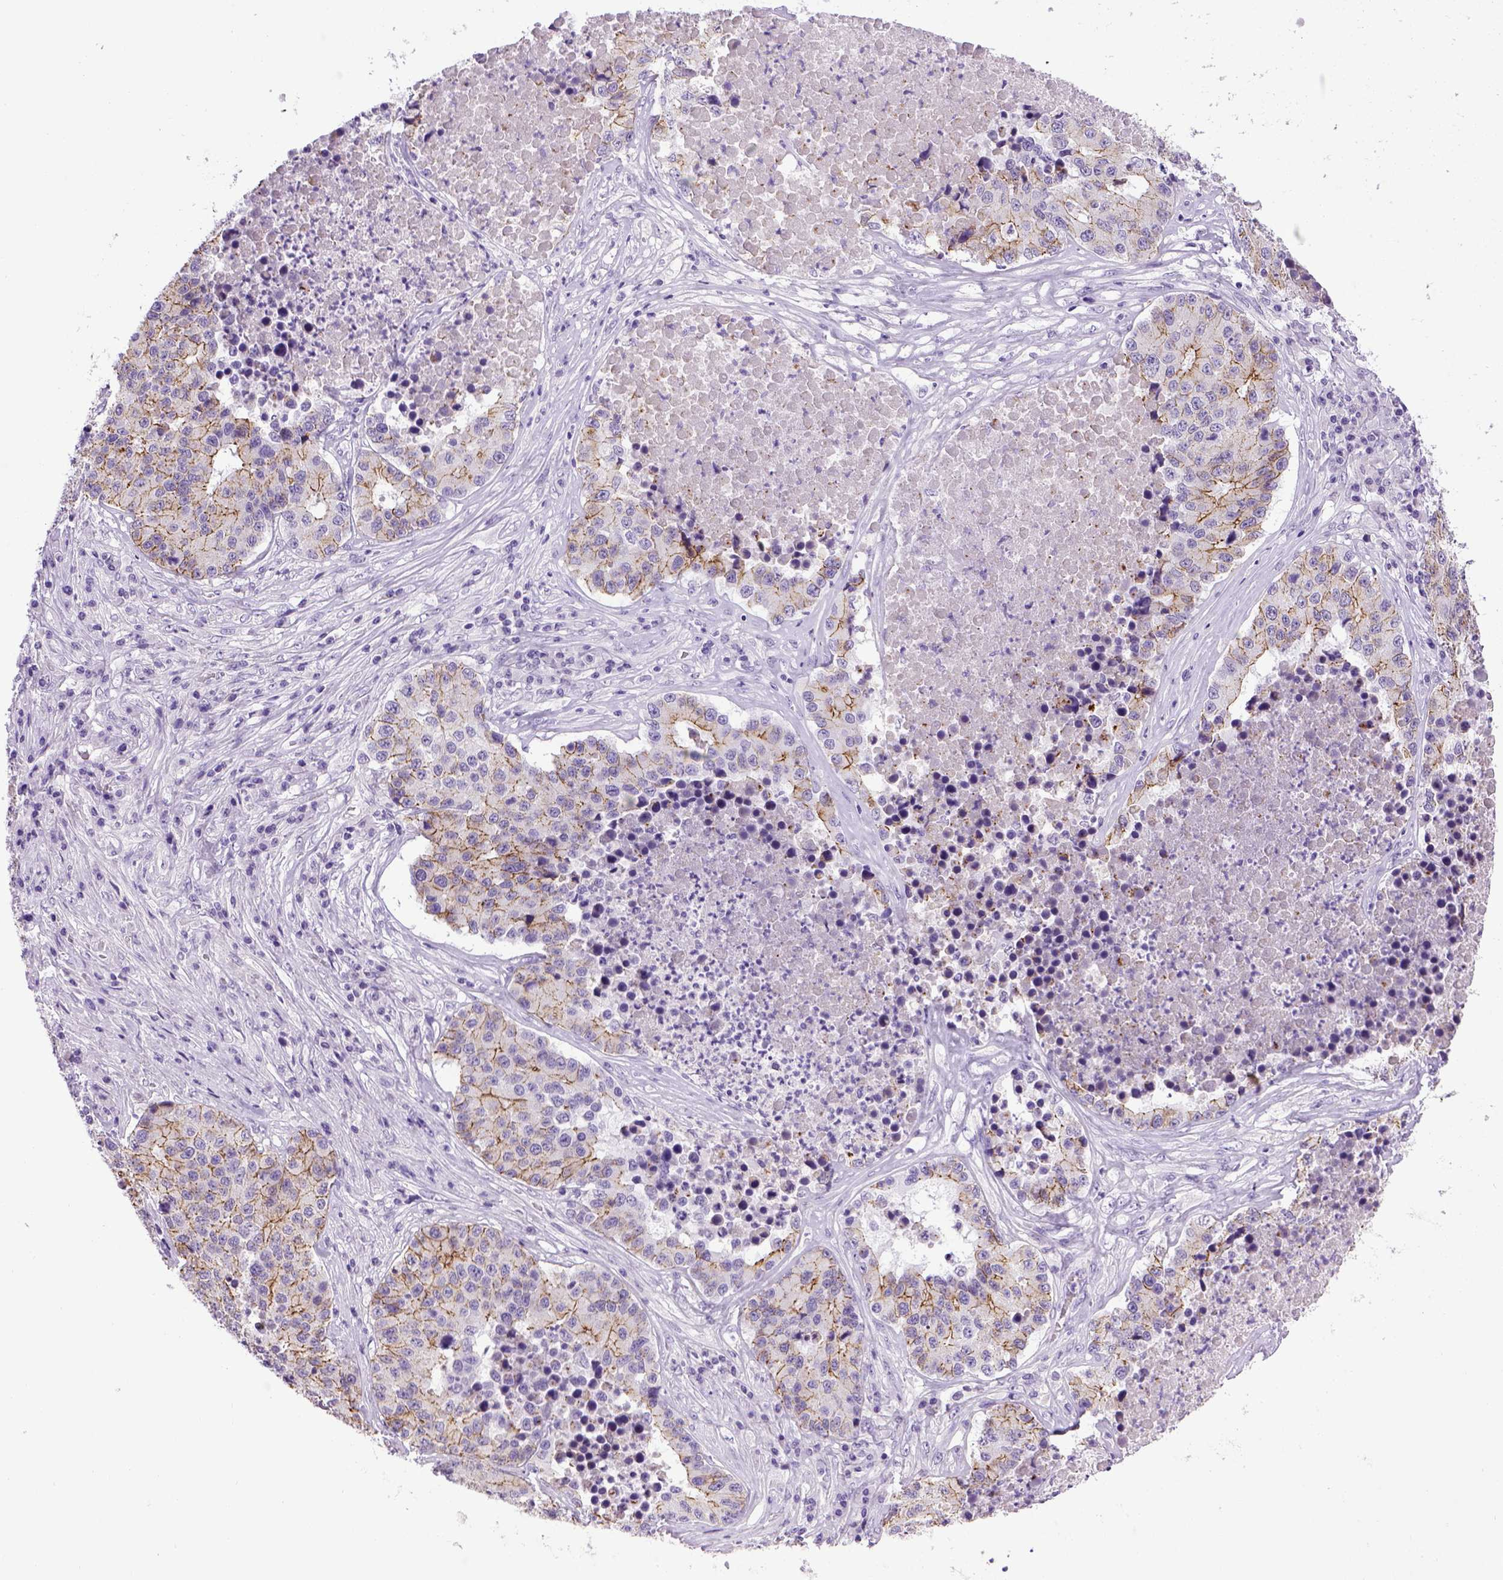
{"staining": {"intensity": "moderate", "quantity": "25%-75%", "location": "cytoplasmic/membranous"}, "tissue": "stomach cancer", "cell_type": "Tumor cells", "image_type": "cancer", "snomed": [{"axis": "morphology", "description": "Adenocarcinoma, NOS"}, {"axis": "topography", "description": "Stomach"}], "caption": "Adenocarcinoma (stomach) stained with immunohistochemistry (IHC) shows moderate cytoplasmic/membranous staining in approximately 25%-75% of tumor cells.", "gene": "CDH1", "patient": {"sex": "male", "age": 71}}